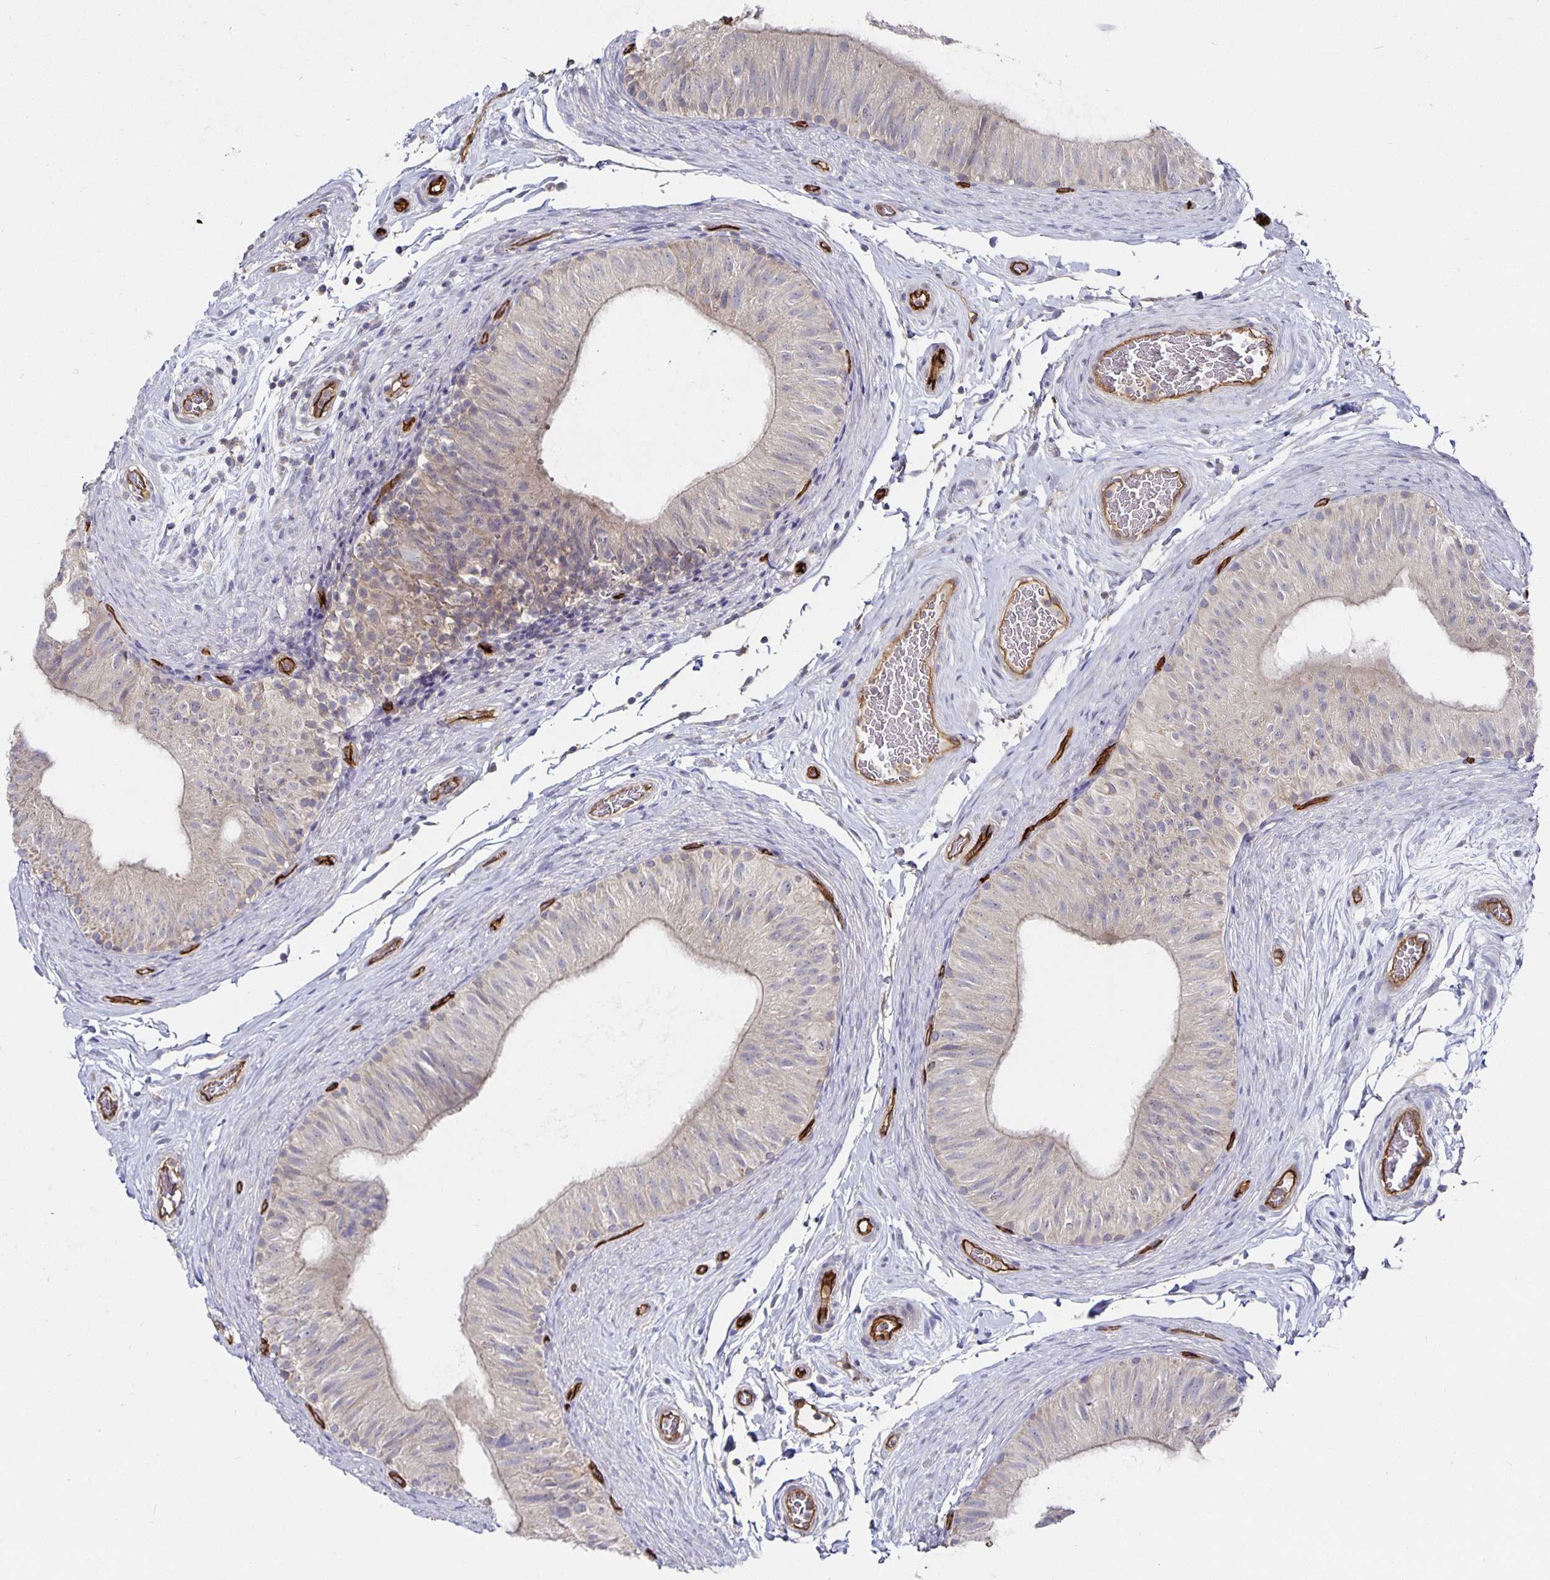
{"staining": {"intensity": "weak", "quantity": "<25%", "location": "cytoplasmic/membranous"}, "tissue": "epididymis", "cell_type": "Glandular cells", "image_type": "normal", "snomed": [{"axis": "morphology", "description": "Normal tissue, NOS"}, {"axis": "topography", "description": "Epididymis, spermatic cord, NOS"}, {"axis": "topography", "description": "Epididymis"}], "caption": "An immunohistochemistry micrograph of benign epididymis is shown. There is no staining in glandular cells of epididymis. (Brightfield microscopy of DAB (3,3'-diaminobenzidine) immunohistochemistry at high magnification).", "gene": "PODXL", "patient": {"sex": "male", "age": 31}}